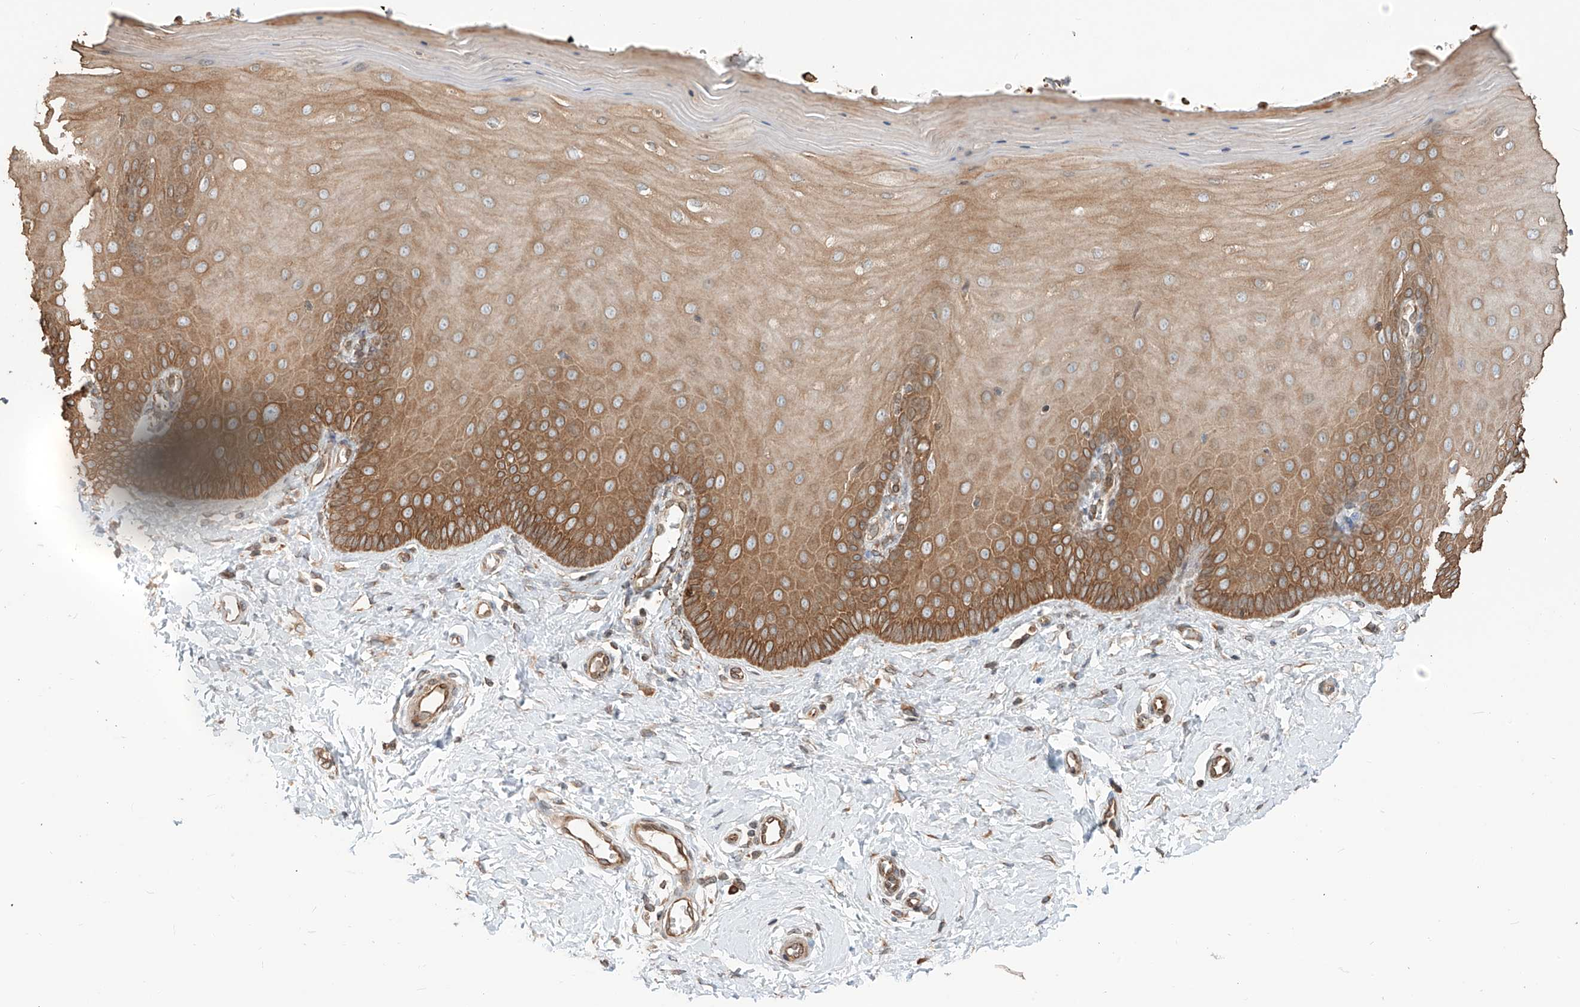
{"staining": {"intensity": "moderate", "quantity": ">75%", "location": "cytoplasmic/membranous"}, "tissue": "cervix", "cell_type": "Glandular cells", "image_type": "normal", "snomed": [{"axis": "morphology", "description": "Normal tissue, NOS"}, {"axis": "topography", "description": "Cervix"}], "caption": "Immunohistochemistry (IHC) staining of normal cervix, which shows medium levels of moderate cytoplasmic/membranous expression in approximately >75% of glandular cells indicating moderate cytoplasmic/membranous protein expression. The staining was performed using DAB (brown) for protein detection and nuclei were counterstained in hematoxylin (blue).", "gene": "CEP162", "patient": {"sex": "female", "age": 55}}